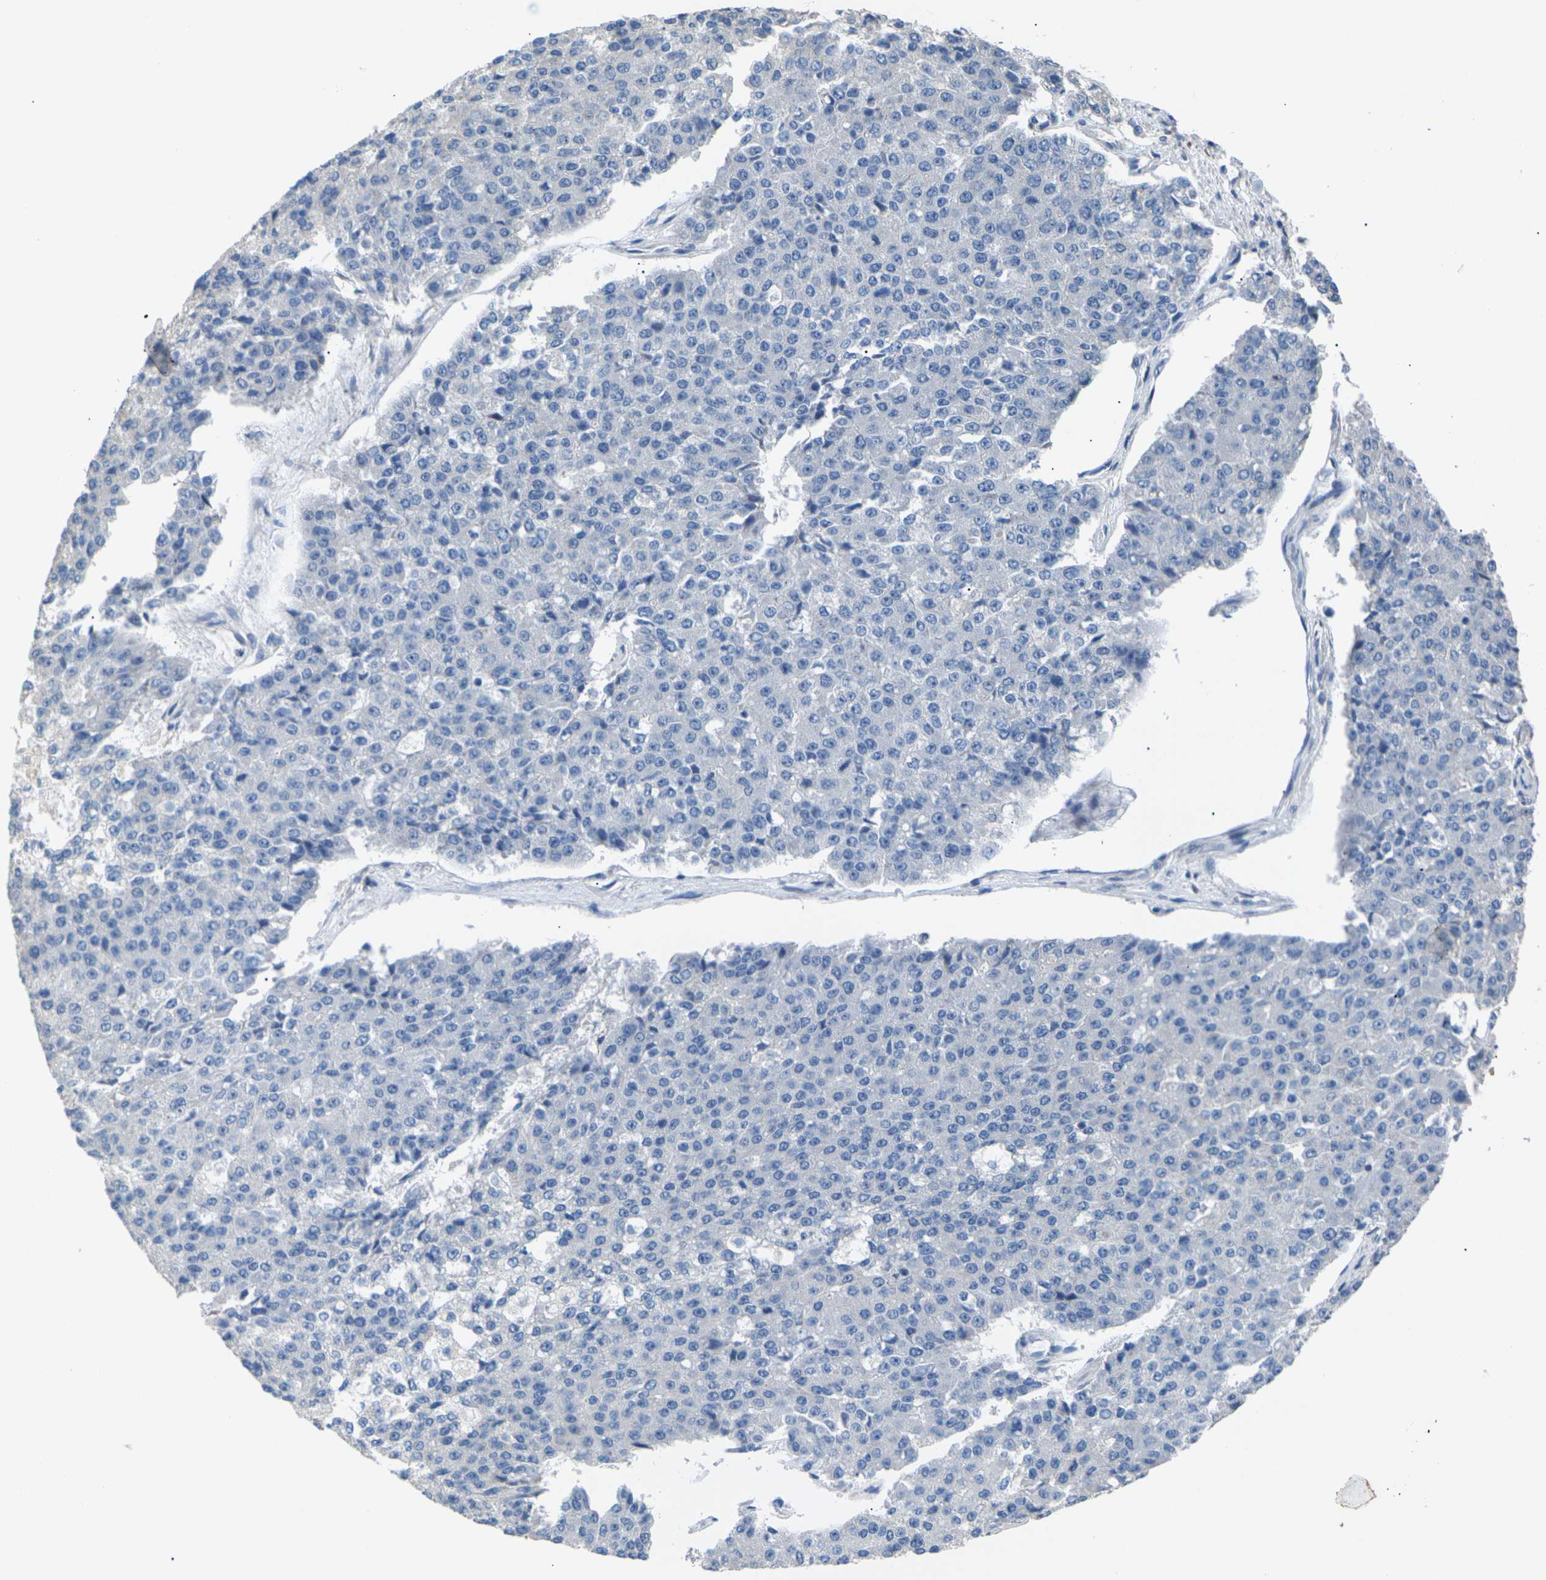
{"staining": {"intensity": "negative", "quantity": "none", "location": "none"}, "tissue": "pancreatic cancer", "cell_type": "Tumor cells", "image_type": "cancer", "snomed": [{"axis": "morphology", "description": "Adenocarcinoma, NOS"}, {"axis": "topography", "description": "Pancreas"}], "caption": "There is no significant staining in tumor cells of pancreatic adenocarcinoma.", "gene": "KLHDC8B", "patient": {"sex": "male", "age": 50}}